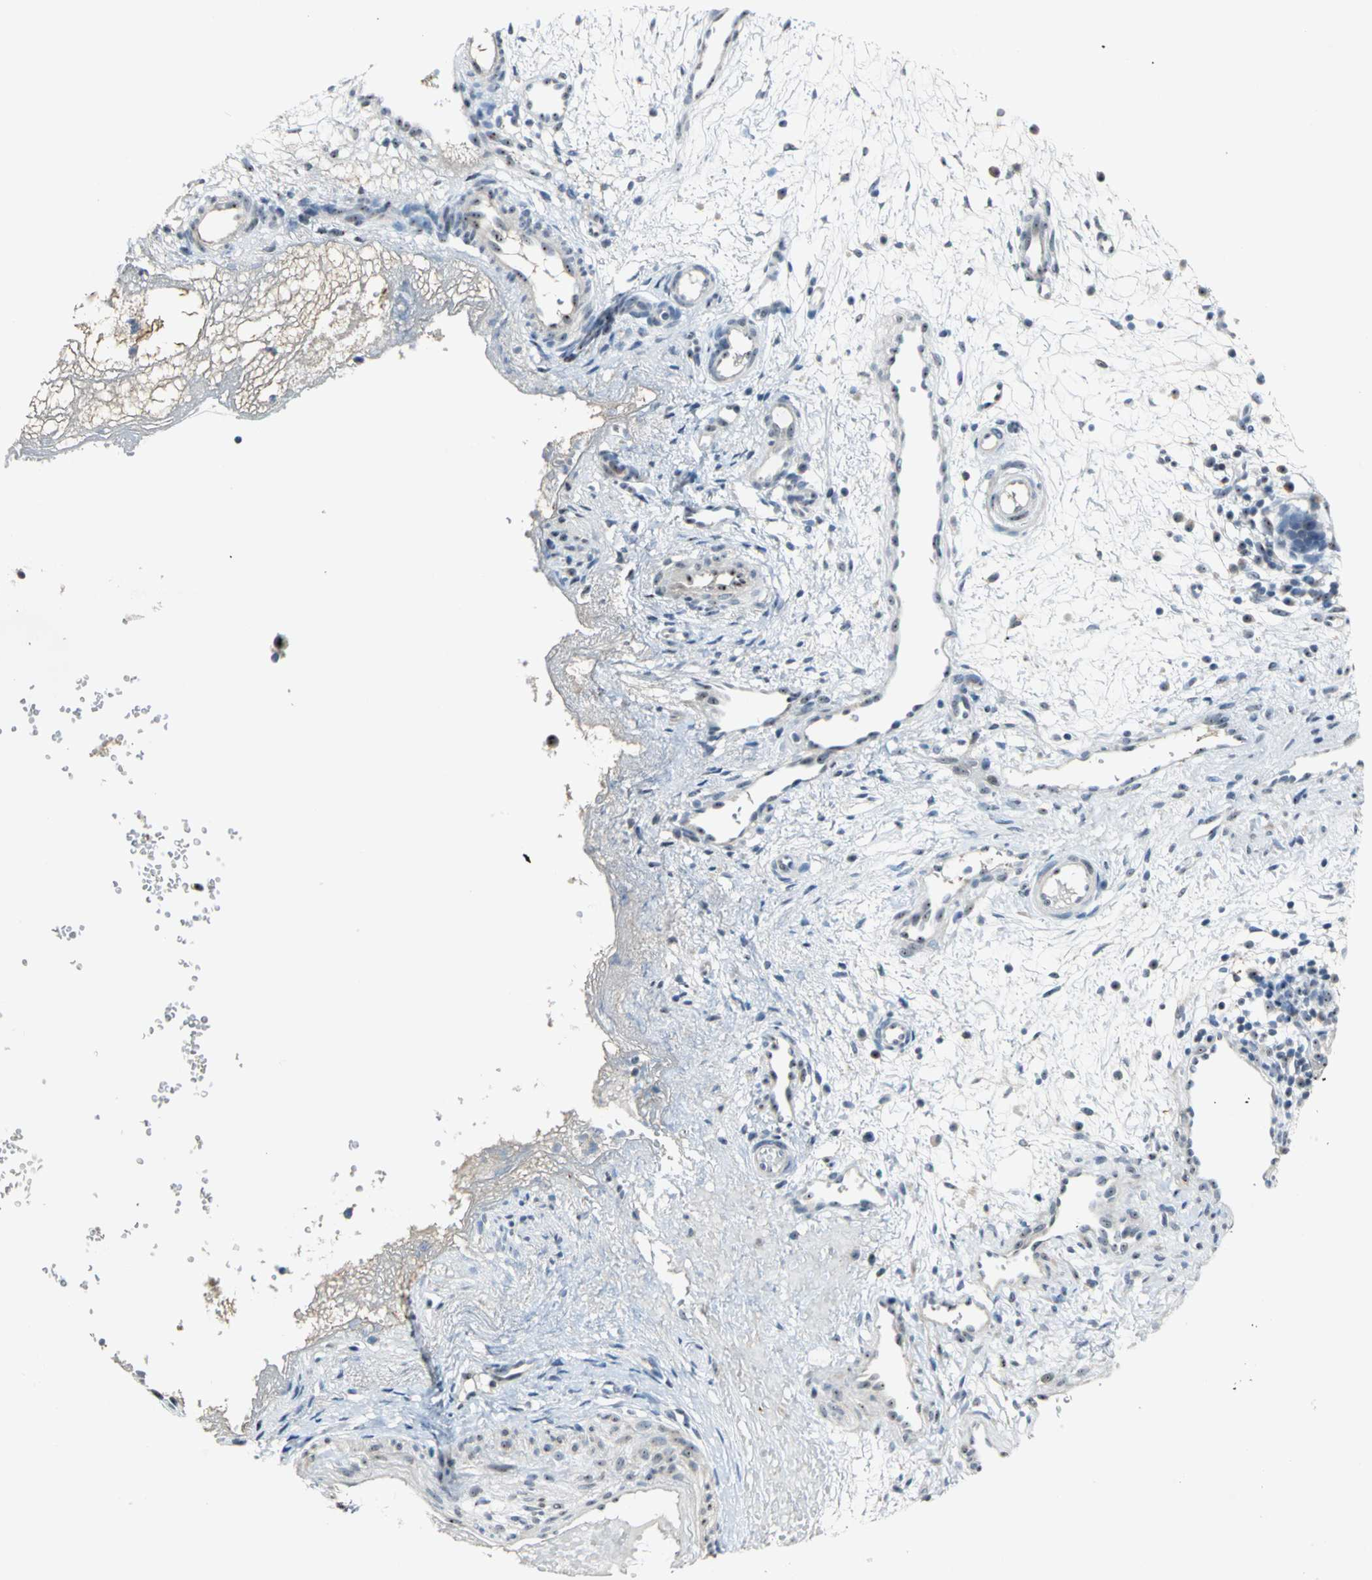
{"staining": {"intensity": "moderate", "quantity": "25%-75%", "location": "nuclear"}, "tissue": "nasopharynx", "cell_type": "Respiratory epithelial cells", "image_type": "normal", "snomed": [{"axis": "morphology", "description": "Normal tissue, NOS"}, {"axis": "morphology", "description": "Inflammation, NOS"}, {"axis": "topography", "description": "Nasopharynx"}], "caption": "Moderate nuclear protein staining is identified in approximately 25%-75% of respiratory epithelial cells in nasopharynx.", "gene": "MYBBP1A", "patient": {"sex": "female", "age": 55}}